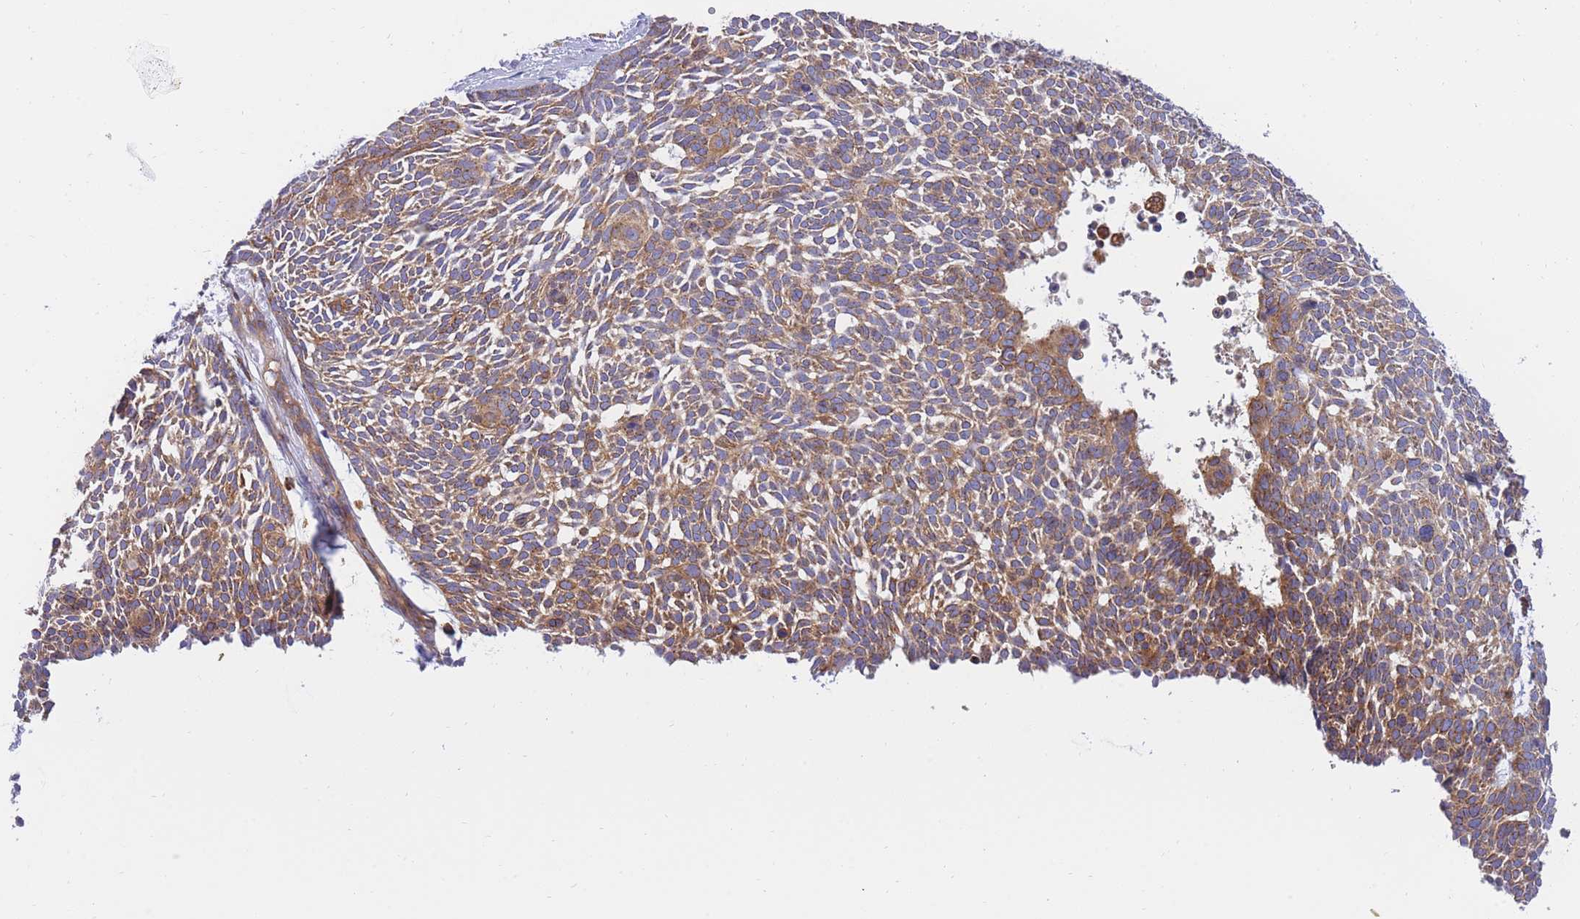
{"staining": {"intensity": "moderate", "quantity": ">75%", "location": "cytoplasmic/membranous"}, "tissue": "skin cancer", "cell_type": "Tumor cells", "image_type": "cancer", "snomed": [{"axis": "morphology", "description": "Basal cell carcinoma"}, {"axis": "topography", "description": "Skin"}], "caption": "High-power microscopy captured an IHC photomicrograph of basal cell carcinoma (skin), revealing moderate cytoplasmic/membranous staining in about >75% of tumor cells.", "gene": "REM1", "patient": {"sex": "male", "age": 61}}